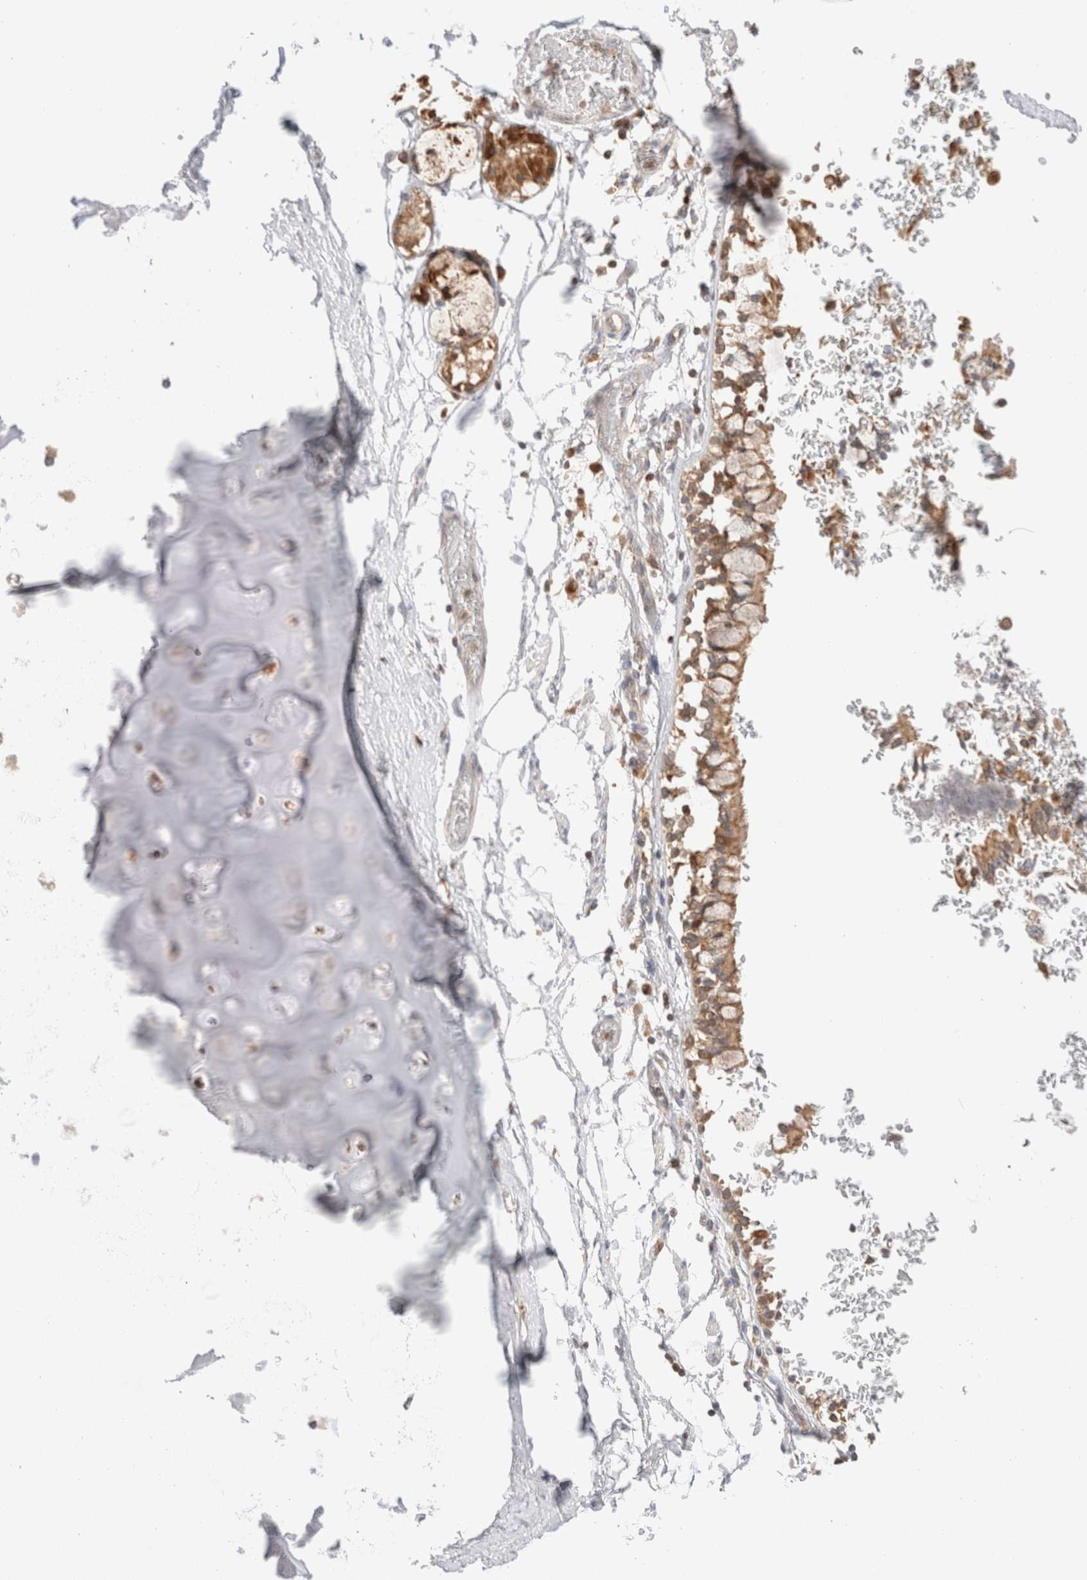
{"staining": {"intensity": "negative", "quantity": "none", "location": "none"}, "tissue": "adipose tissue", "cell_type": "Adipocytes", "image_type": "normal", "snomed": [{"axis": "morphology", "description": "Normal tissue, NOS"}, {"axis": "topography", "description": "Cartilage tissue"}, {"axis": "topography", "description": "Lung"}], "caption": "The photomicrograph displays no staining of adipocytes in benign adipose tissue.", "gene": "XKR4", "patient": {"sex": "female", "age": 77}}